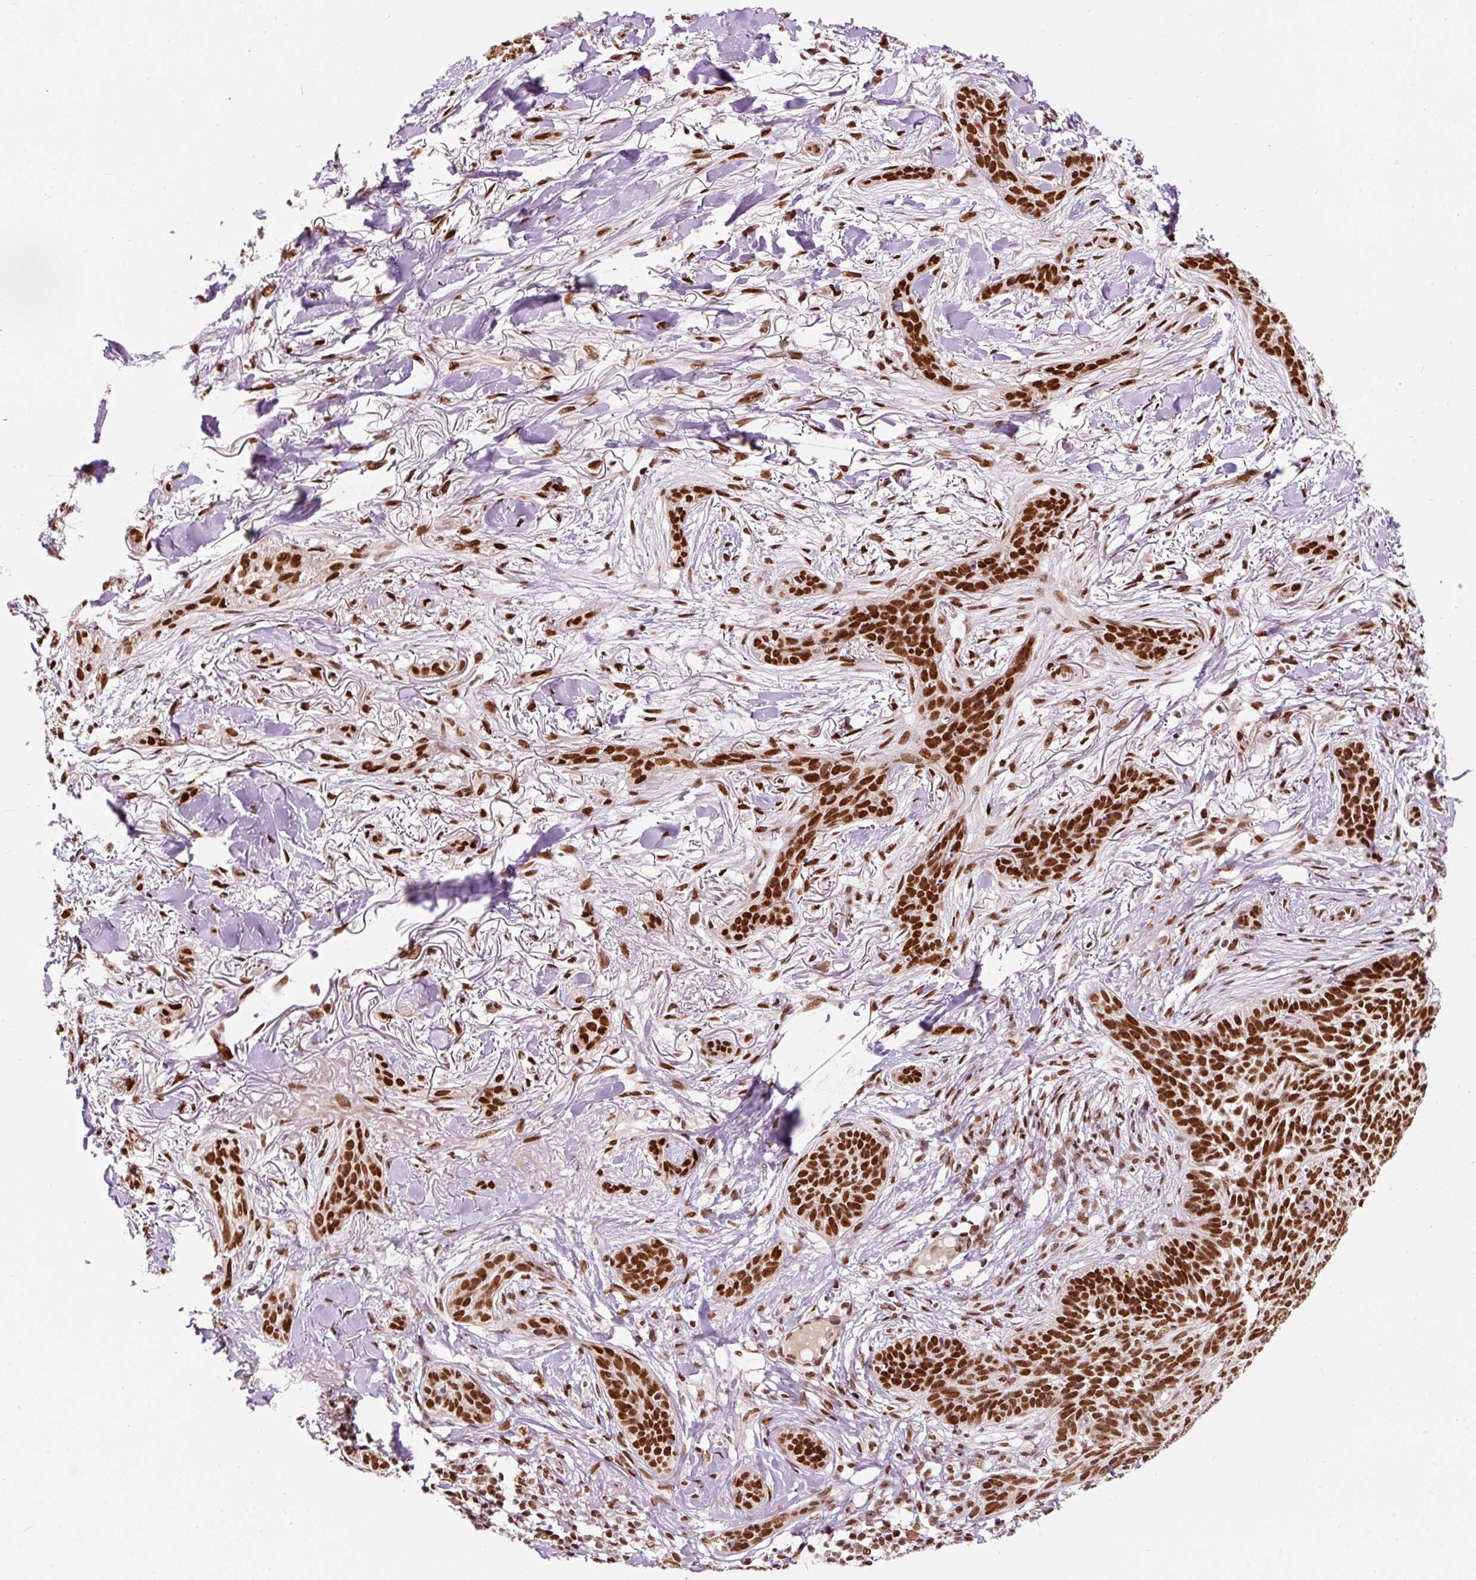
{"staining": {"intensity": "strong", "quantity": ">75%", "location": "nuclear"}, "tissue": "skin cancer", "cell_type": "Tumor cells", "image_type": "cancer", "snomed": [{"axis": "morphology", "description": "Basal cell carcinoma"}, {"axis": "topography", "description": "Skin"}], "caption": "This histopathology image demonstrates IHC staining of skin basal cell carcinoma, with high strong nuclear positivity in about >75% of tumor cells.", "gene": "HNRNPC", "patient": {"sex": "male", "age": 52}}